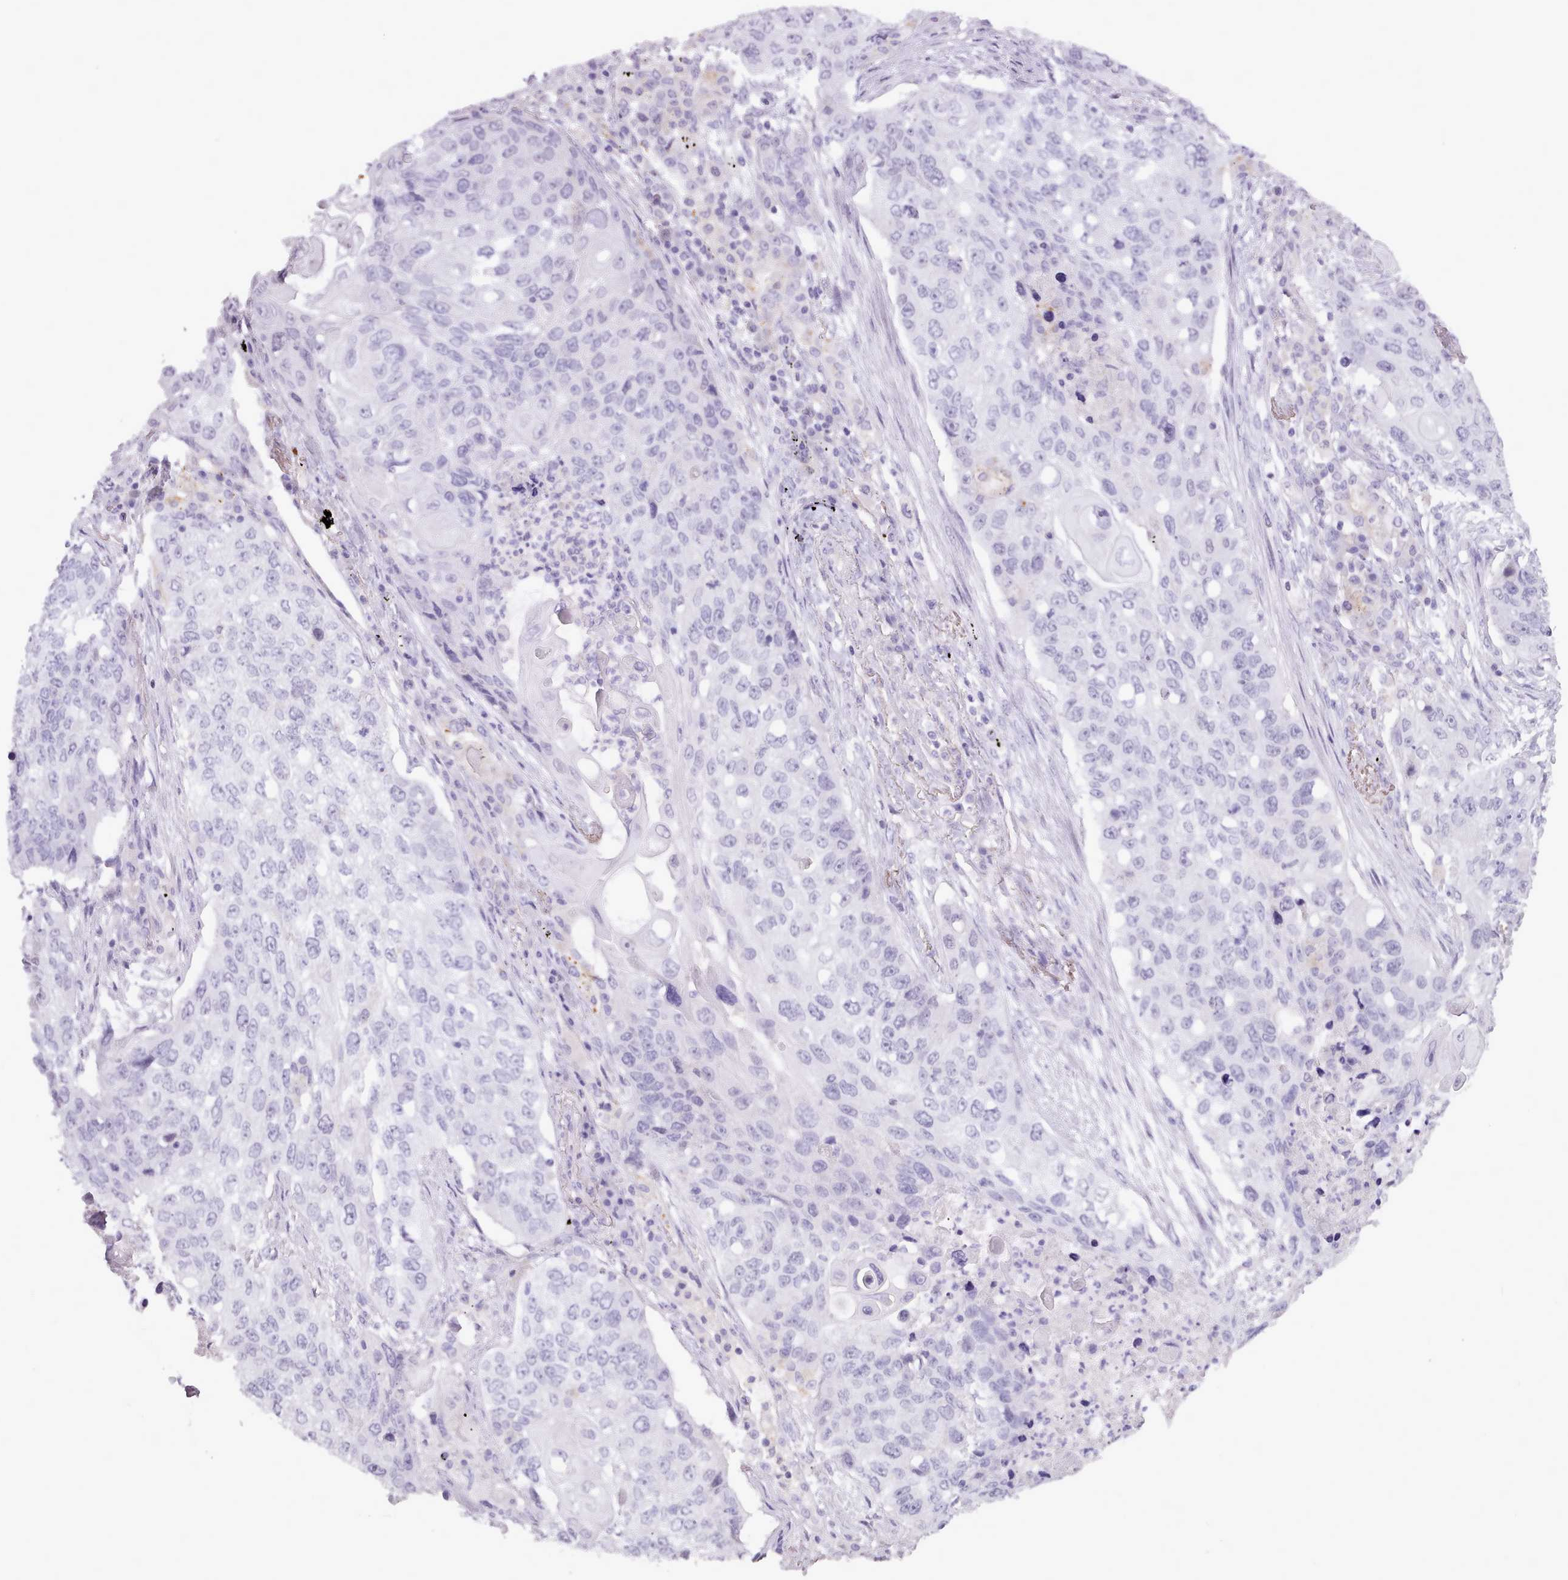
{"staining": {"intensity": "negative", "quantity": "none", "location": "none"}, "tissue": "lung cancer", "cell_type": "Tumor cells", "image_type": "cancer", "snomed": [{"axis": "morphology", "description": "Squamous cell carcinoma, NOS"}, {"axis": "topography", "description": "Lung"}], "caption": "Tumor cells show no significant protein expression in squamous cell carcinoma (lung).", "gene": "BDKRB2", "patient": {"sex": "female", "age": 63}}